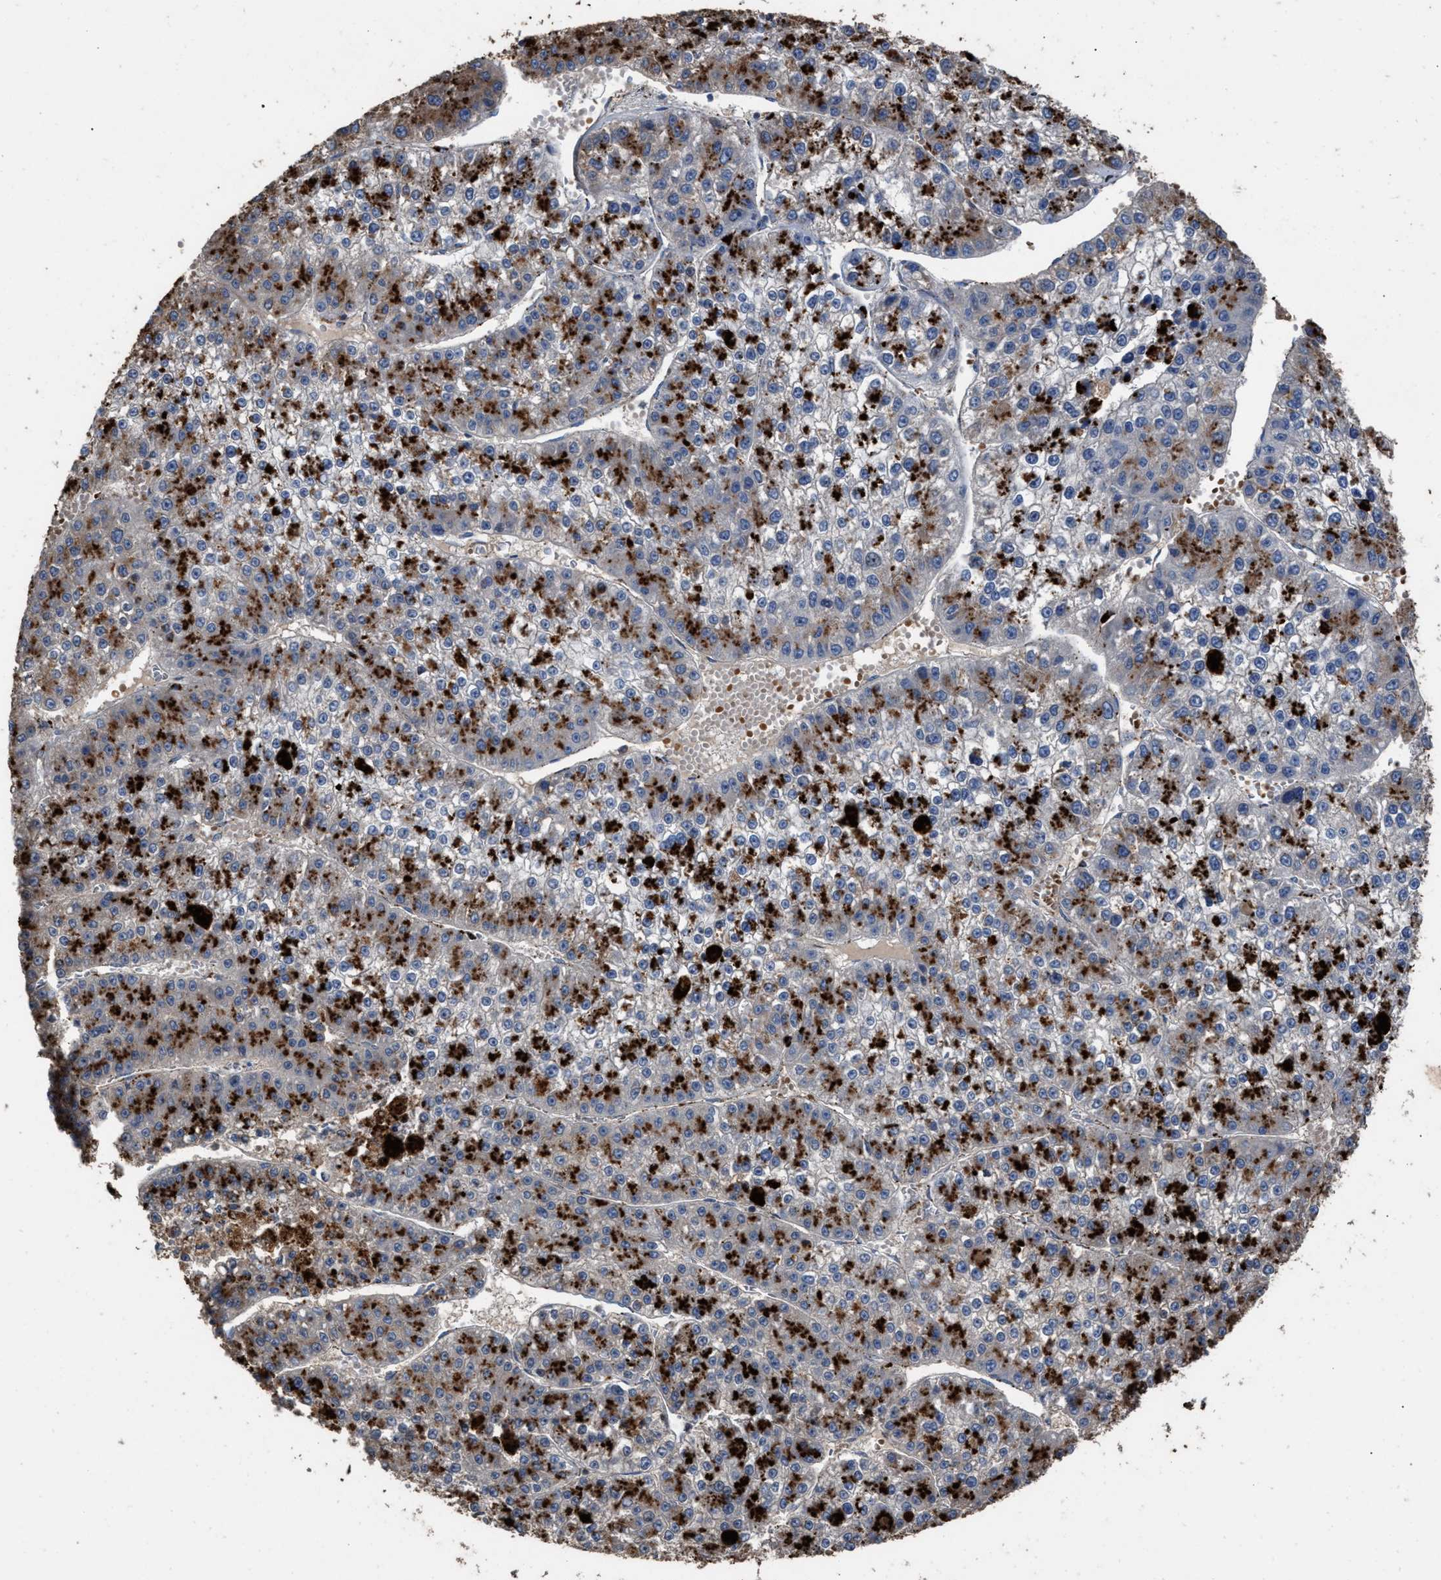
{"staining": {"intensity": "moderate", "quantity": ">75%", "location": "cytoplasmic/membranous"}, "tissue": "liver cancer", "cell_type": "Tumor cells", "image_type": "cancer", "snomed": [{"axis": "morphology", "description": "Carcinoma, Hepatocellular, NOS"}, {"axis": "topography", "description": "Liver"}], "caption": "Tumor cells demonstrate medium levels of moderate cytoplasmic/membranous expression in about >75% of cells in human liver cancer.", "gene": "ELMO3", "patient": {"sex": "female", "age": 73}}